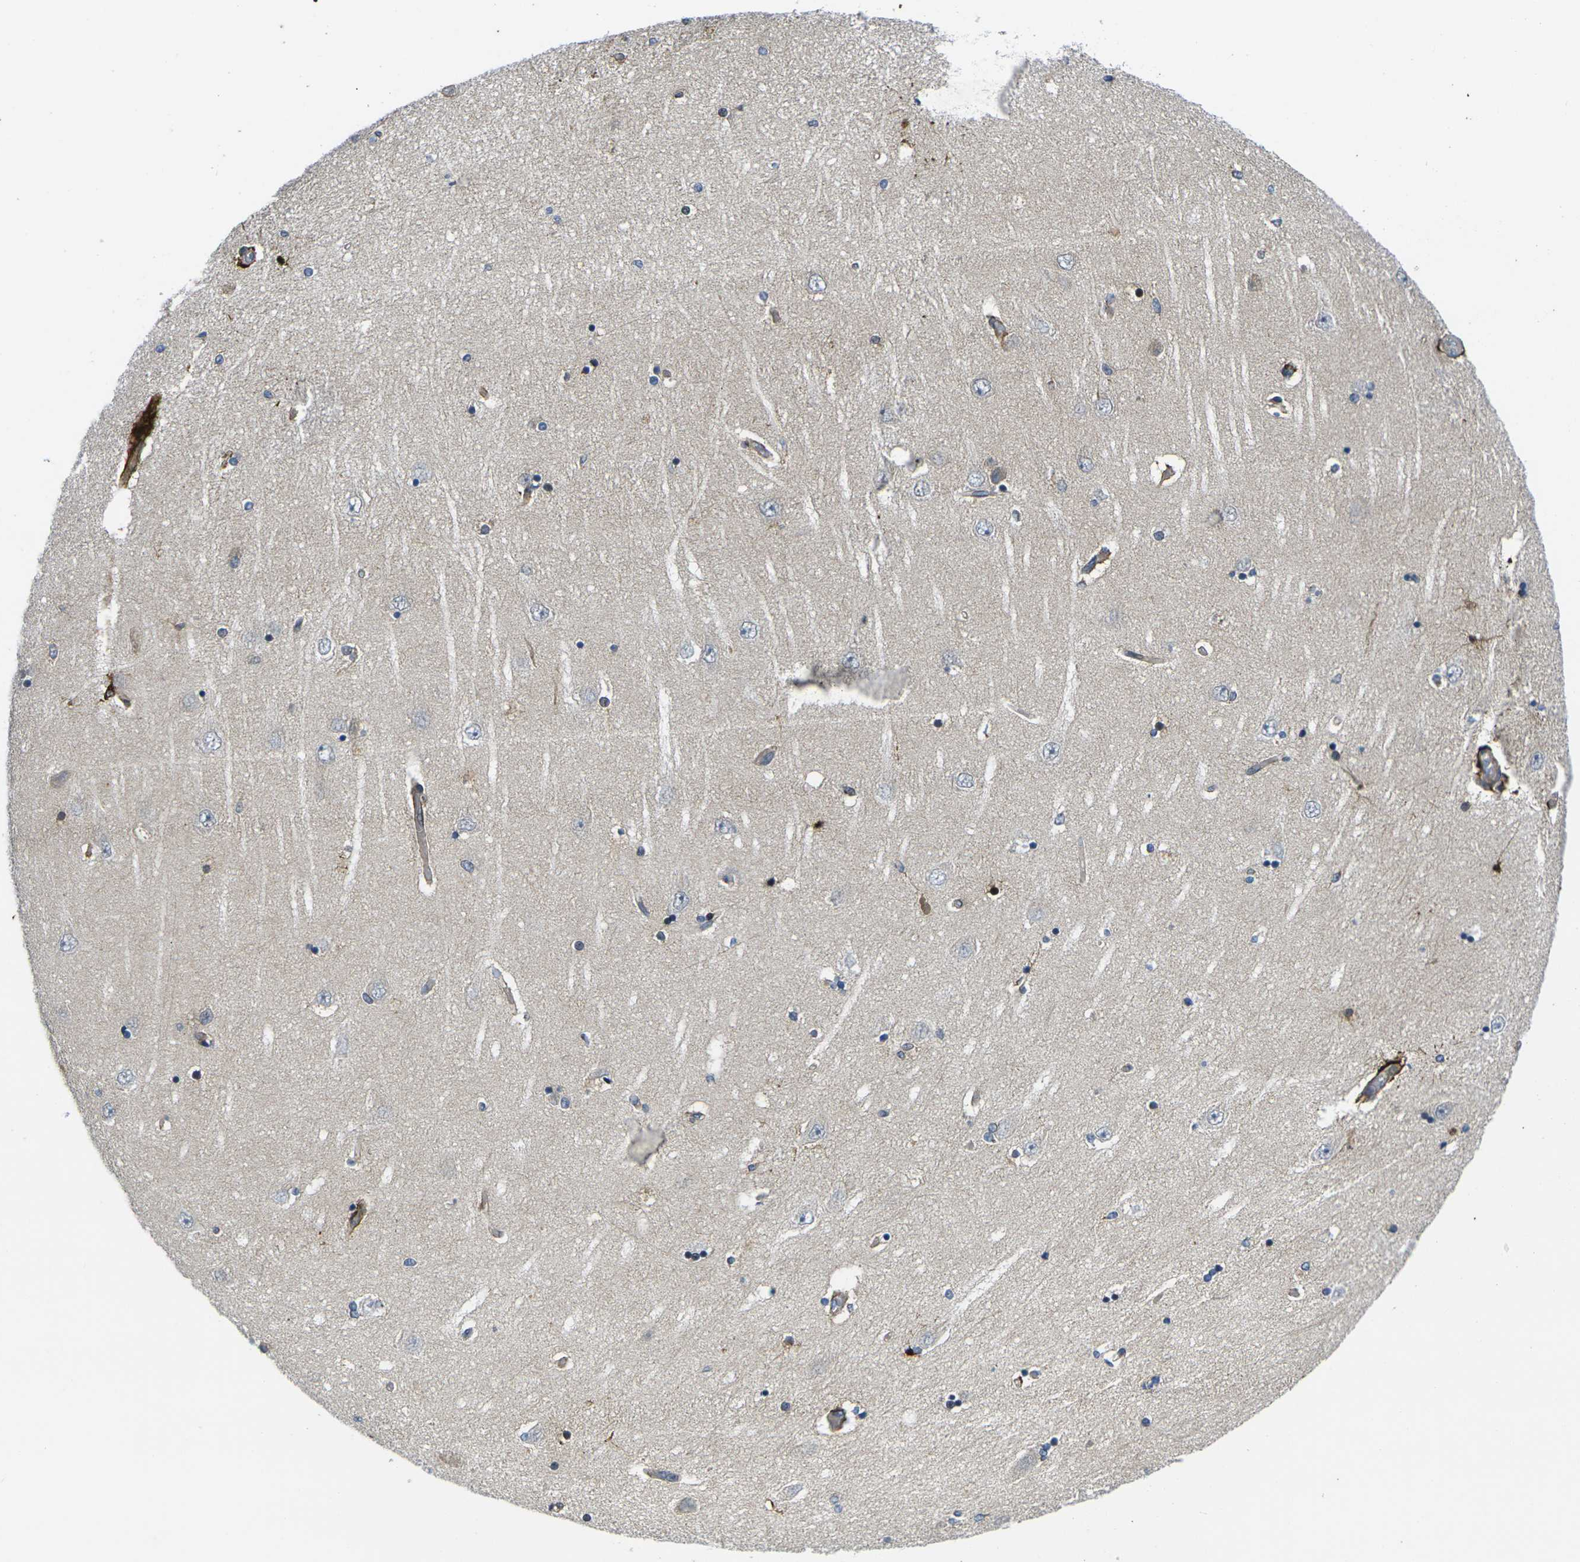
{"staining": {"intensity": "negative", "quantity": "none", "location": "none"}, "tissue": "hippocampus", "cell_type": "Glial cells", "image_type": "normal", "snomed": [{"axis": "morphology", "description": "Normal tissue, NOS"}, {"axis": "topography", "description": "Hippocampus"}], "caption": "DAB immunohistochemical staining of benign human hippocampus reveals no significant expression in glial cells. The staining is performed using DAB brown chromogen with nuclei counter-stained in using hematoxylin.", "gene": "ROBO2", "patient": {"sex": "female", "age": 54}}